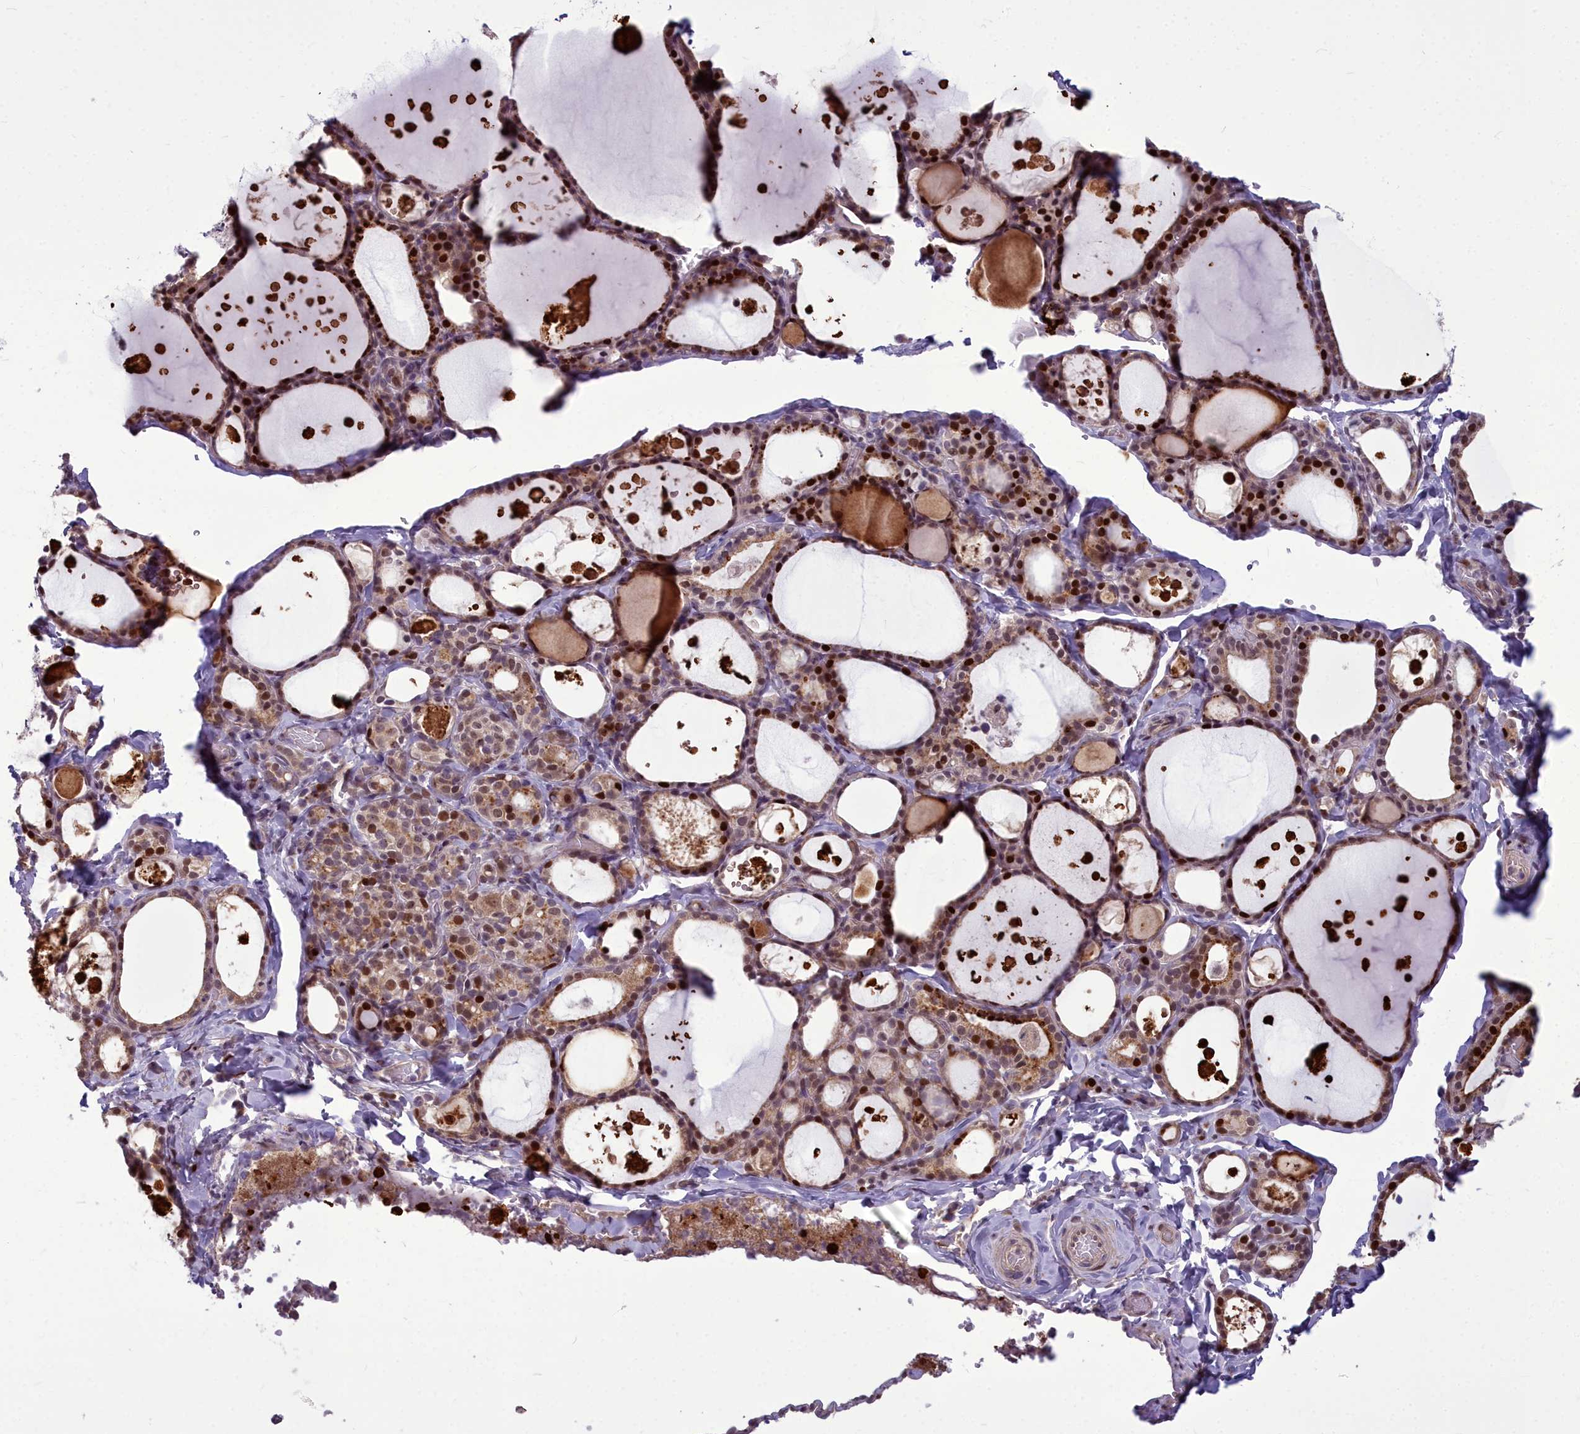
{"staining": {"intensity": "moderate", "quantity": ">75%", "location": "cytoplasmic/membranous,nuclear"}, "tissue": "thyroid gland", "cell_type": "Glandular cells", "image_type": "normal", "snomed": [{"axis": "morphology", "description": "Normal tissue, NOS"}, {"axis": "topography", "description": "Thyroid gland"}], "caption": "This is a micrograph of immunohistochemistry staining of normal thyroid gland, which shows moderate staining in the cytoplasmic/membranous,nuclear of glandular cells.", "gene": "AP1M1", "patient": {"sex": "male", "age": 56}}